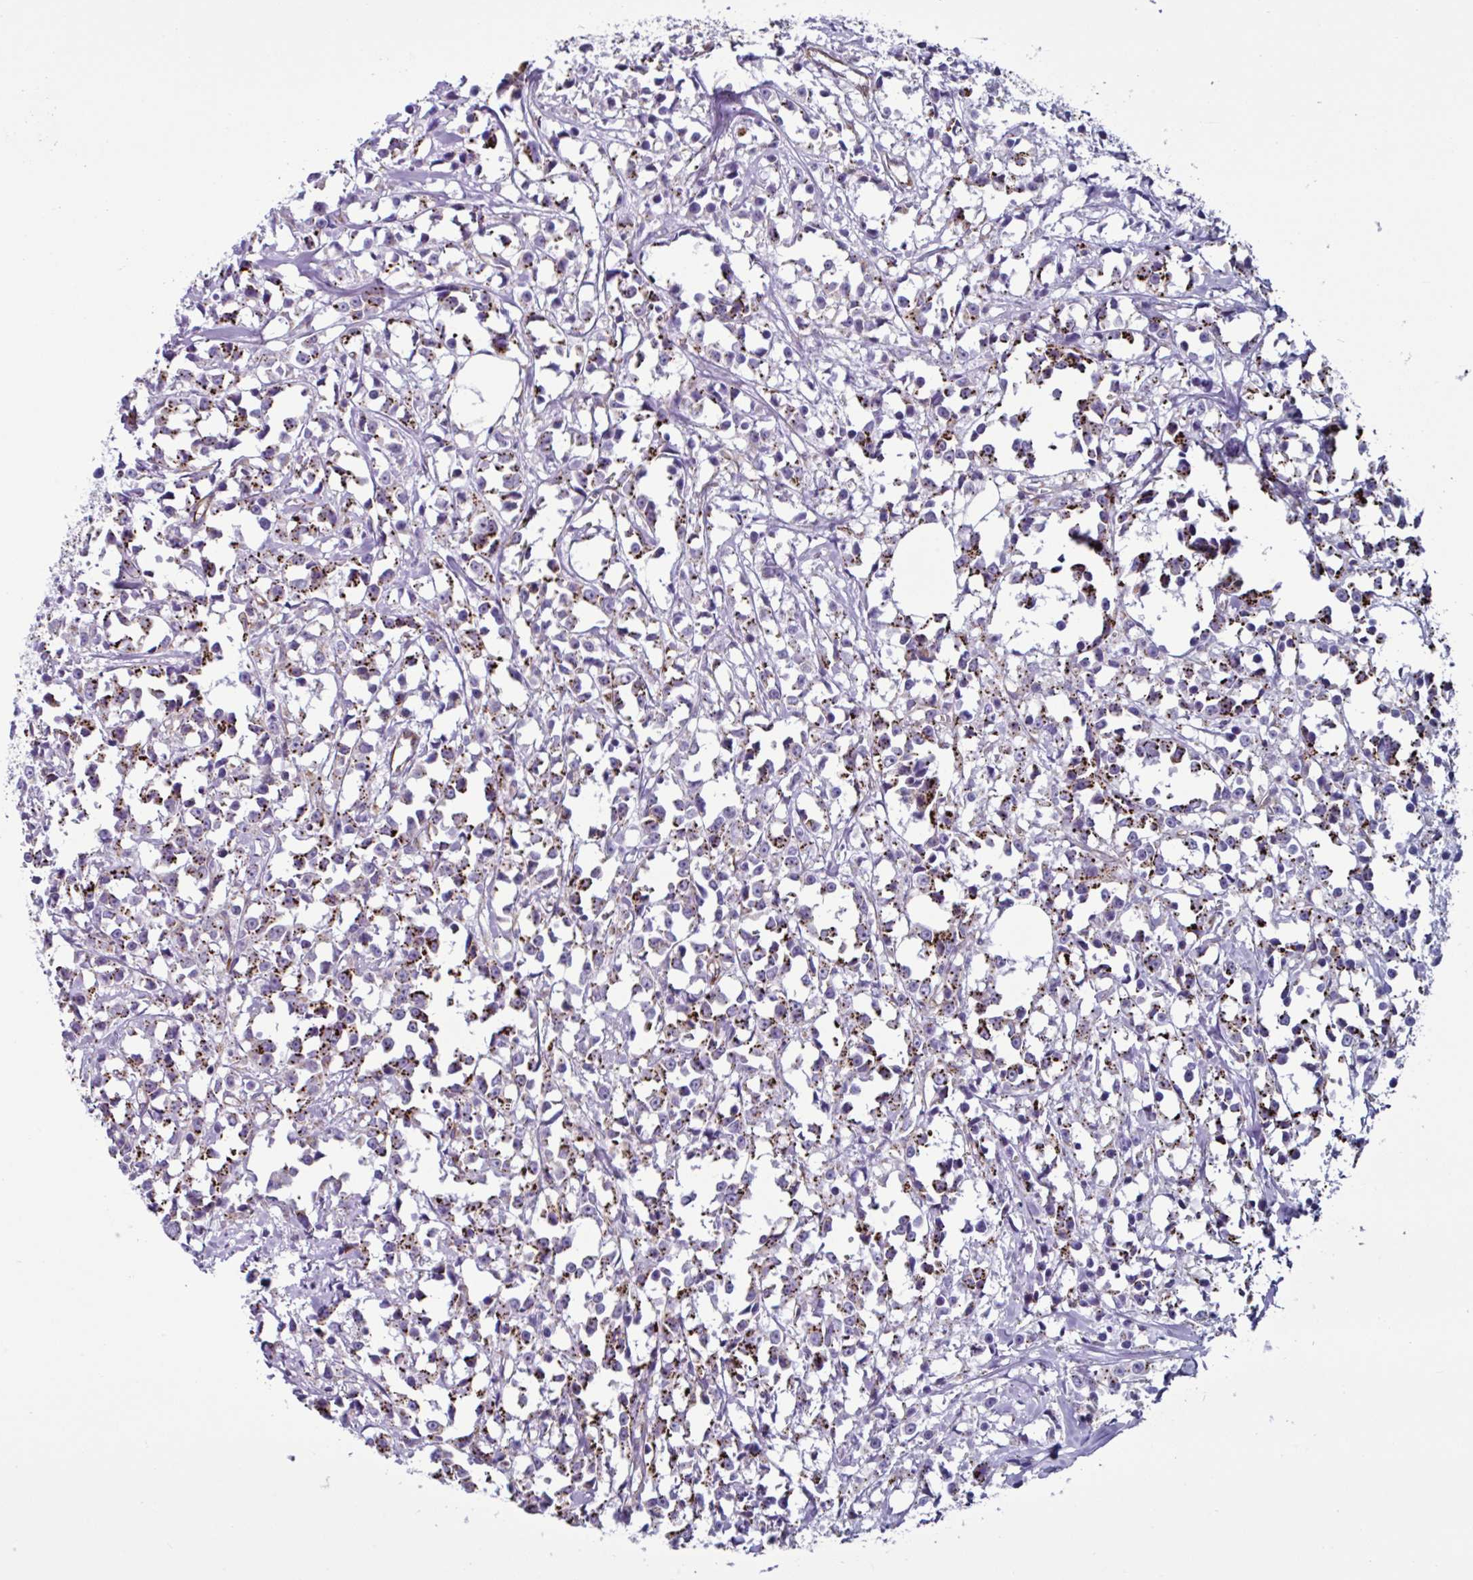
{"staining": {"intensity": "strong", "quantity": "25%-75%", "location": "cytoplasmic/membranous"}, "tissue": "breast cancer", "cell_type": "Tumor cells", "image_type": "cancer", "snomed": [{"axis": "morphology", "description": "Duct carcinoma"}, {"axis": "topography", "description": "Breast"}], "caption": "Tumor cells exhibit high levels of strong cytoplasmic/membranous staining in about 25%-75% of cells in breast intraductal carcinoma.", "gene": "TMEM86B", "patient": {"sex": "female", "age": 80}}